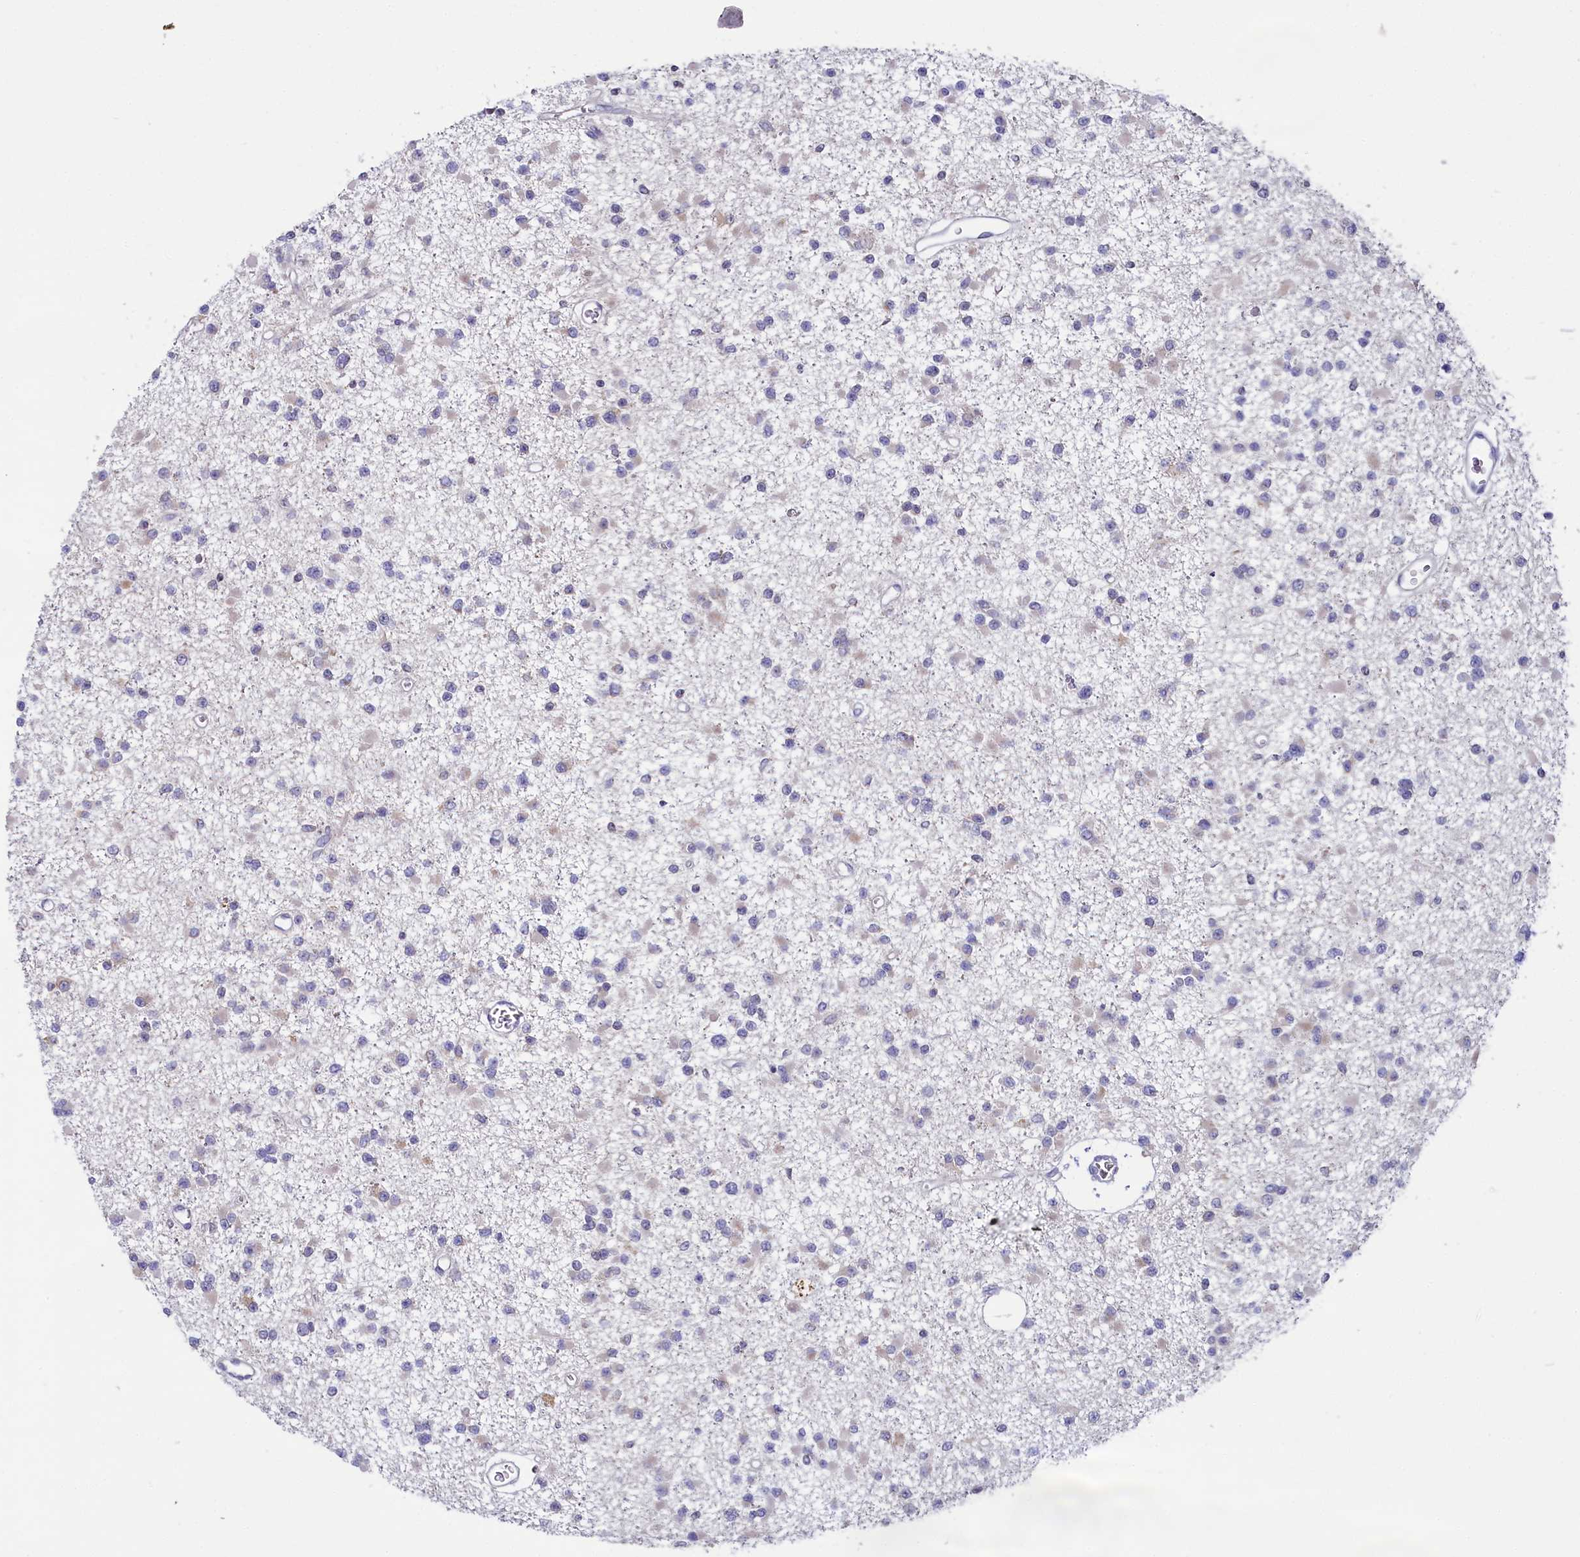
{"staining": {"intensity": "negative", "quantity": "none", "location": "none"}, "tissue": "glioma", "cell_type": "Tumor cells", "image_type": "cancer", "snomed": [{"axis": "morphology", "description": "Glioma, malignant, Low grade"}, {"axis": "topography", "description": "Brain"}], "caption": "DAB immunohistochemical staining of human malignant low-grade glioma exhibits no significant positivity in tumor cells.", "gene": "SPINK9", "patient": {"sex": "female", "age": 22}}